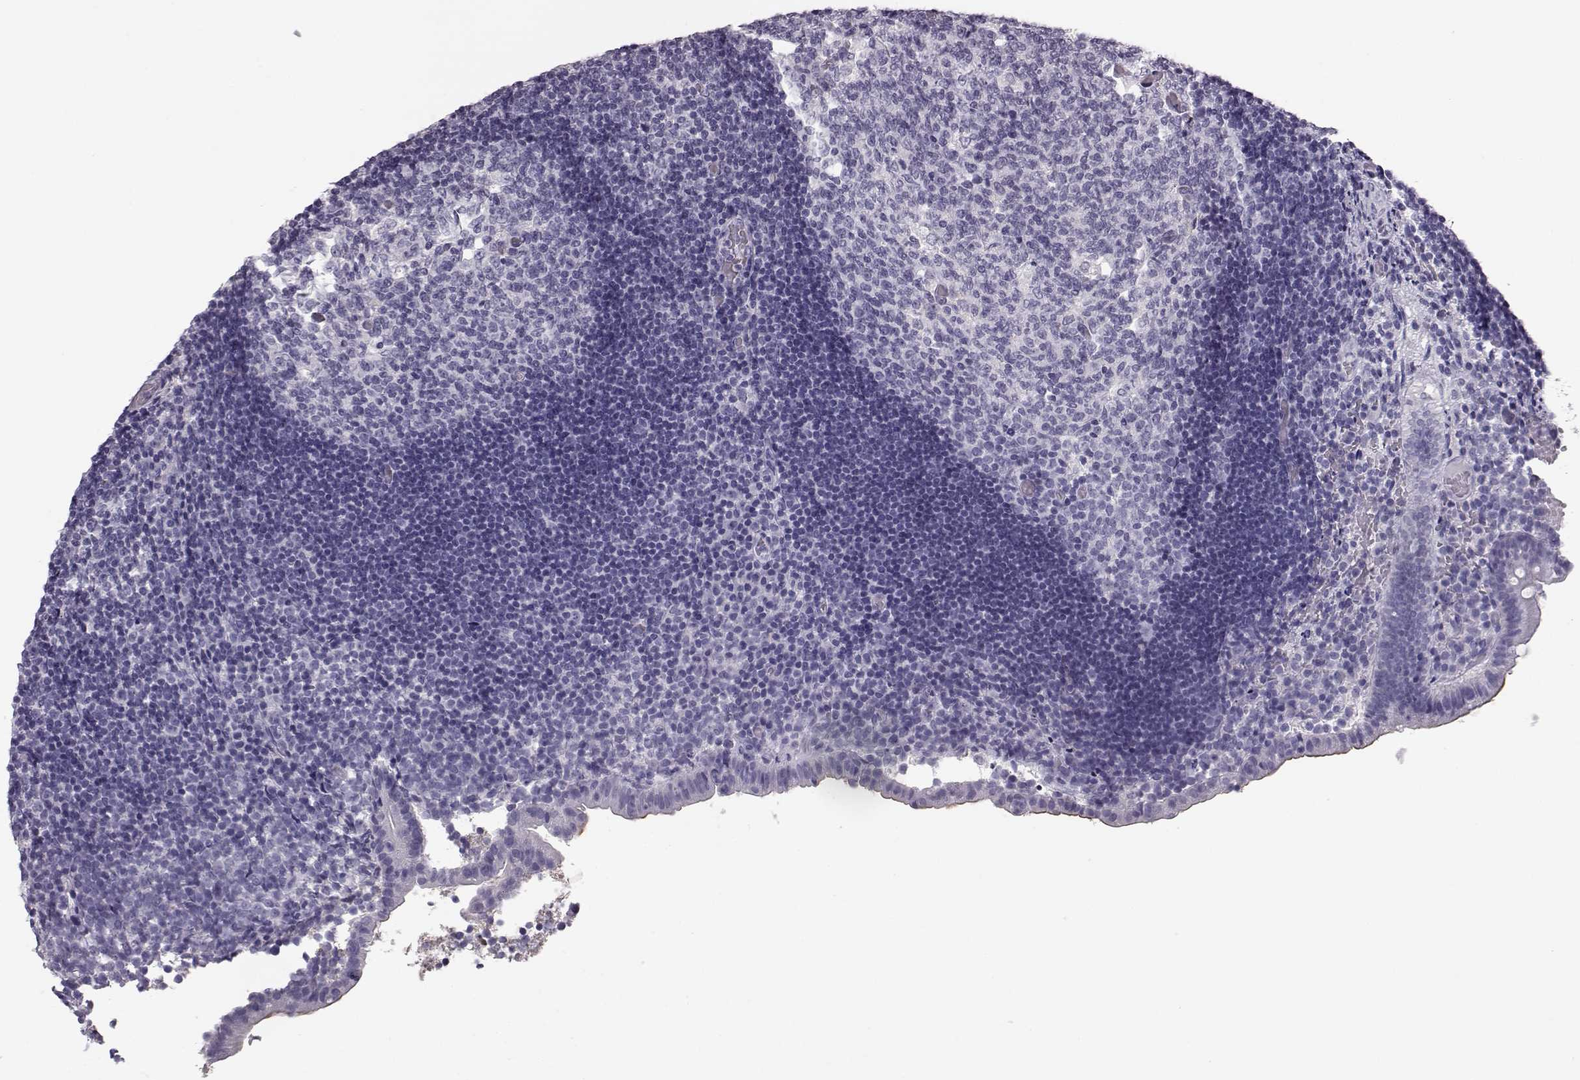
{"staining": {"intensity": "negative", "quantity": "none", "location": "none"}, "tissue": "appendix", "cell_type": "Glandular cells", "image_type": "normal", "snomed": [{"axis": "morphology", "description": "Normal tissue, NOS"}, {"axis": "topography", "description": "Appendix"}], "caption": "High power microscopy histopathology image of an immunohistochemistry micrograph of unremarkable appendix, revealing no significant expression in glandular cells.", "gene": "BFSP2", "patient": {"sex": "female", "age": 32}}